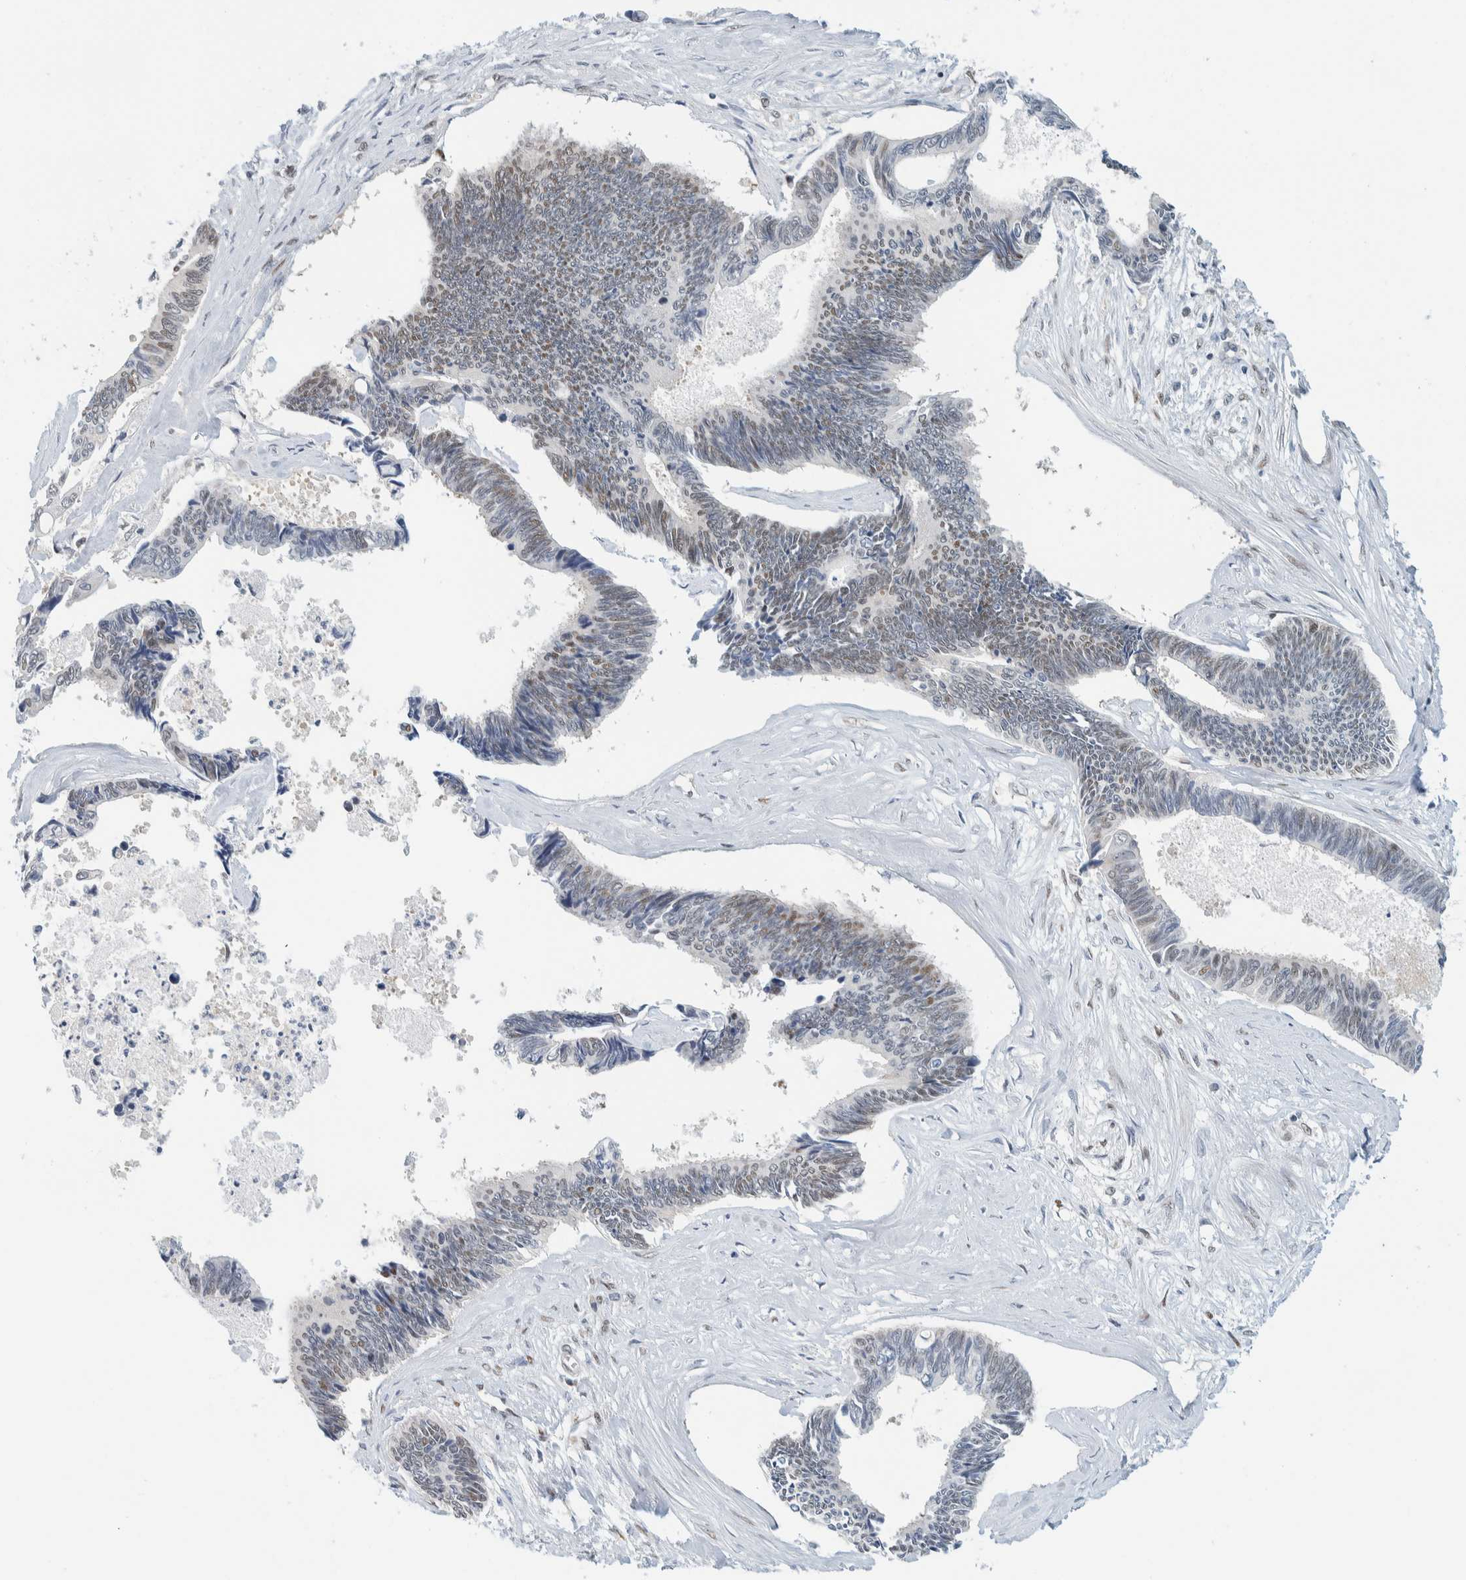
{"staining": {"intensity": "weak", "quantity": "25%-75%", "location": "nuclear"}, "tissue": "pancreatic cancer", "cell_type": "Tumor cells", "image_type": "cancer", "snomed": [{"axis": "morphology", "description": "Adenocarcinoma, NOS"}, {"axis": "topography", "description": "Pancreas"}], "caption": "This is an image of immunohistochemistry (IHC) staining of pancreatic cancer (adenocarcinoma), which shows weak staining in the nuclear of tumor cells.", "gene": "ZNF683", "patient": {"sex": "female", "age": 70}}